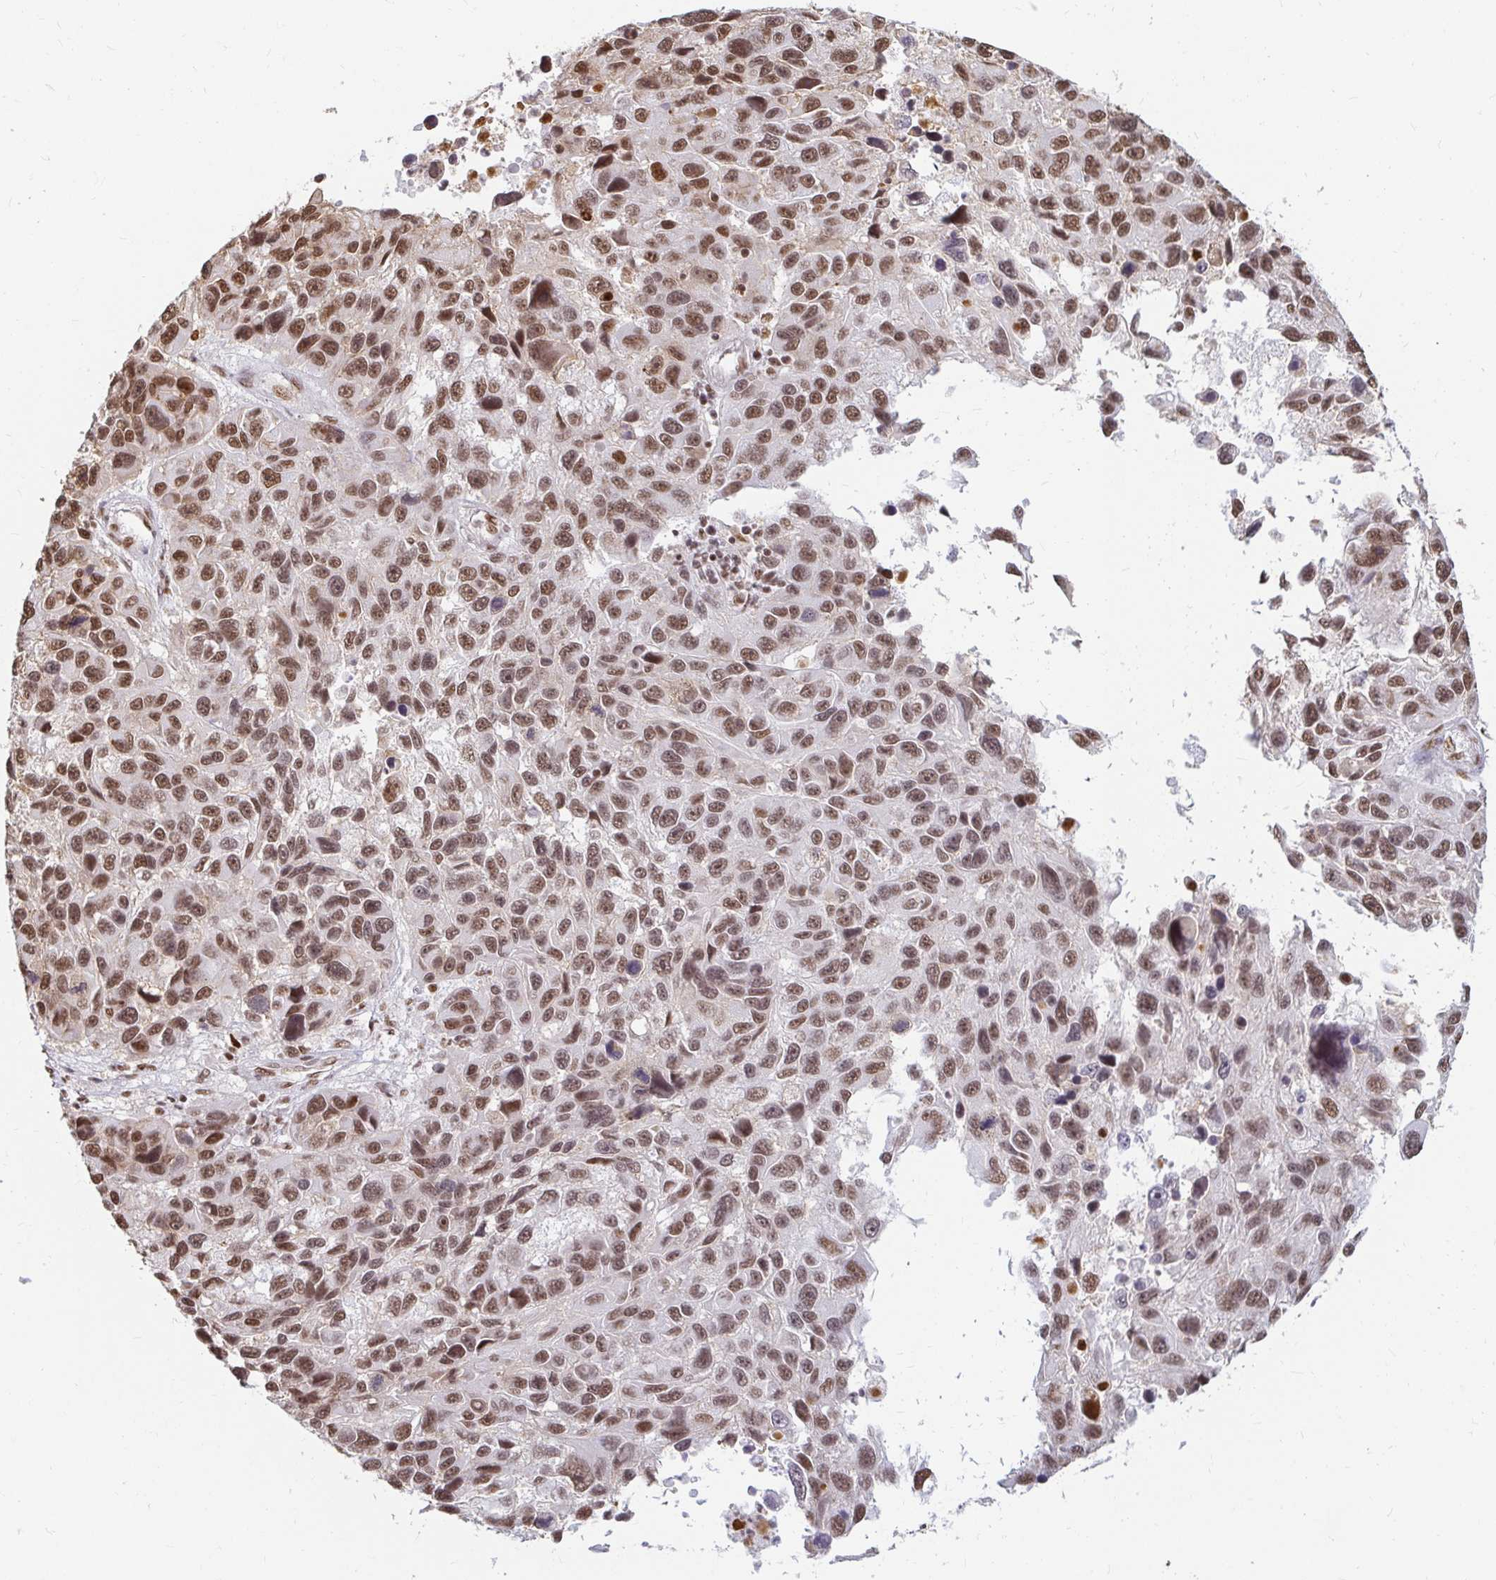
{"staining": {"intensity": "moderate", "quantity": ">75%", "location": "nuclear"}, "tissue": "melanoma", "cell_type": "Tumor cells", "image_type": "cancer", "snomed": [{"axis": "morphology", "description": "Malignant melanoma, NOS"}, {"axis": "topography", "description": "Skin"}], "caption": "Protein staining reveals moderate nuclear staining in about >75% of tumor cells in melanoma.", "gene": "HNRNPU", "patient": {"sex": "male", "age": 53}}